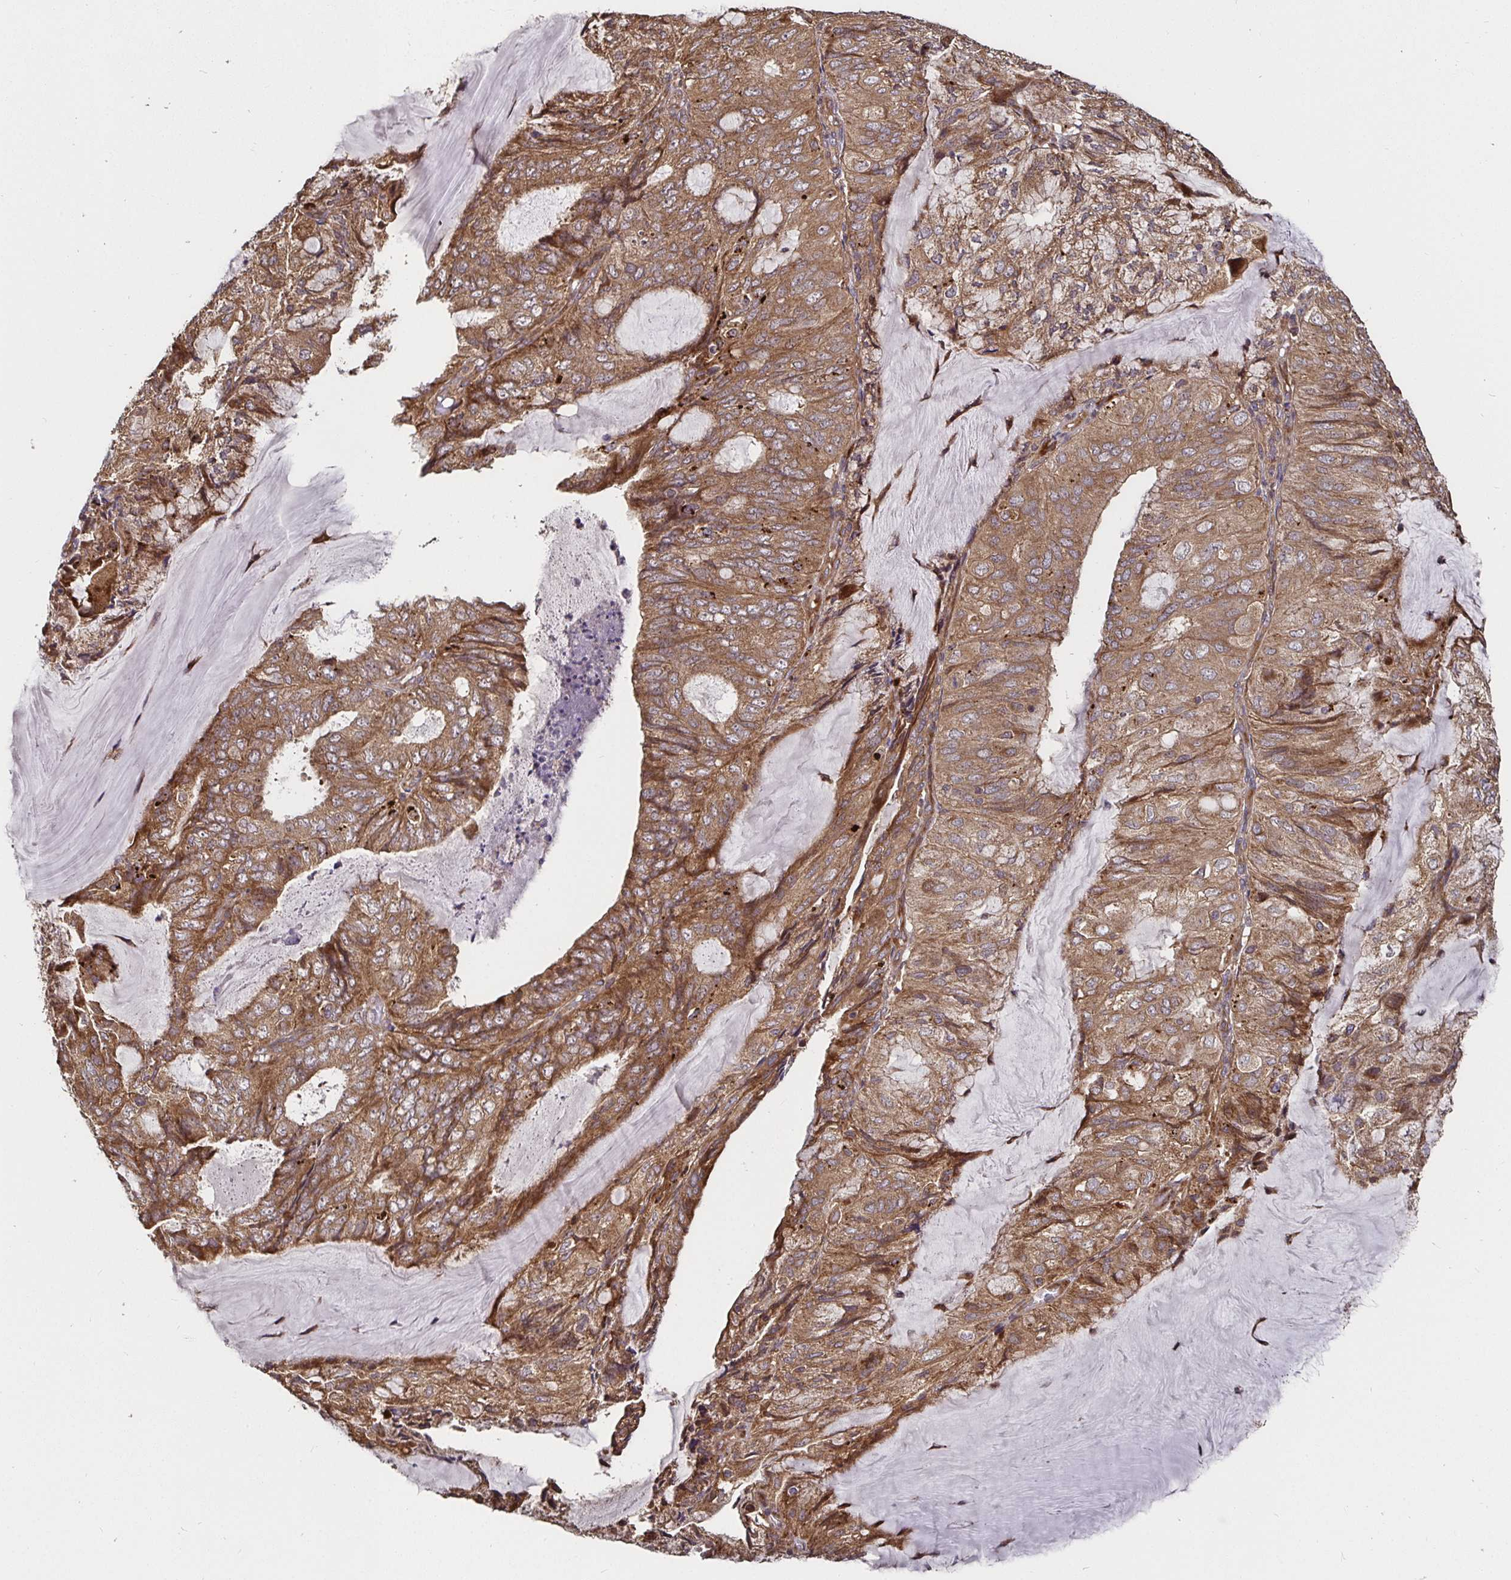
{"staining": {"intensity": "moderate", "quantity": ">75%", "location": "cytoplasmic/membranous"}, "tissue": "endometrial cancer", "cell_type": "Tumor cells", "image_type": "cancer", "snomed": [{"axis": "morphology", "description": "Adenocarcinoma, NOS"}, {"axis": "topography", "description": "Endometrium"}], "caption": "Immunohistochemistry (IHC) micrograph of human endometrial cancer (adenocarcinoma) stained for a protein (brown), which displays medium levels of moderate cytoplasmic/membranous staining in approximately >75% of tumor cells.", "gene": "MLST8", "patient": {"sex": "female", "age": 81}}